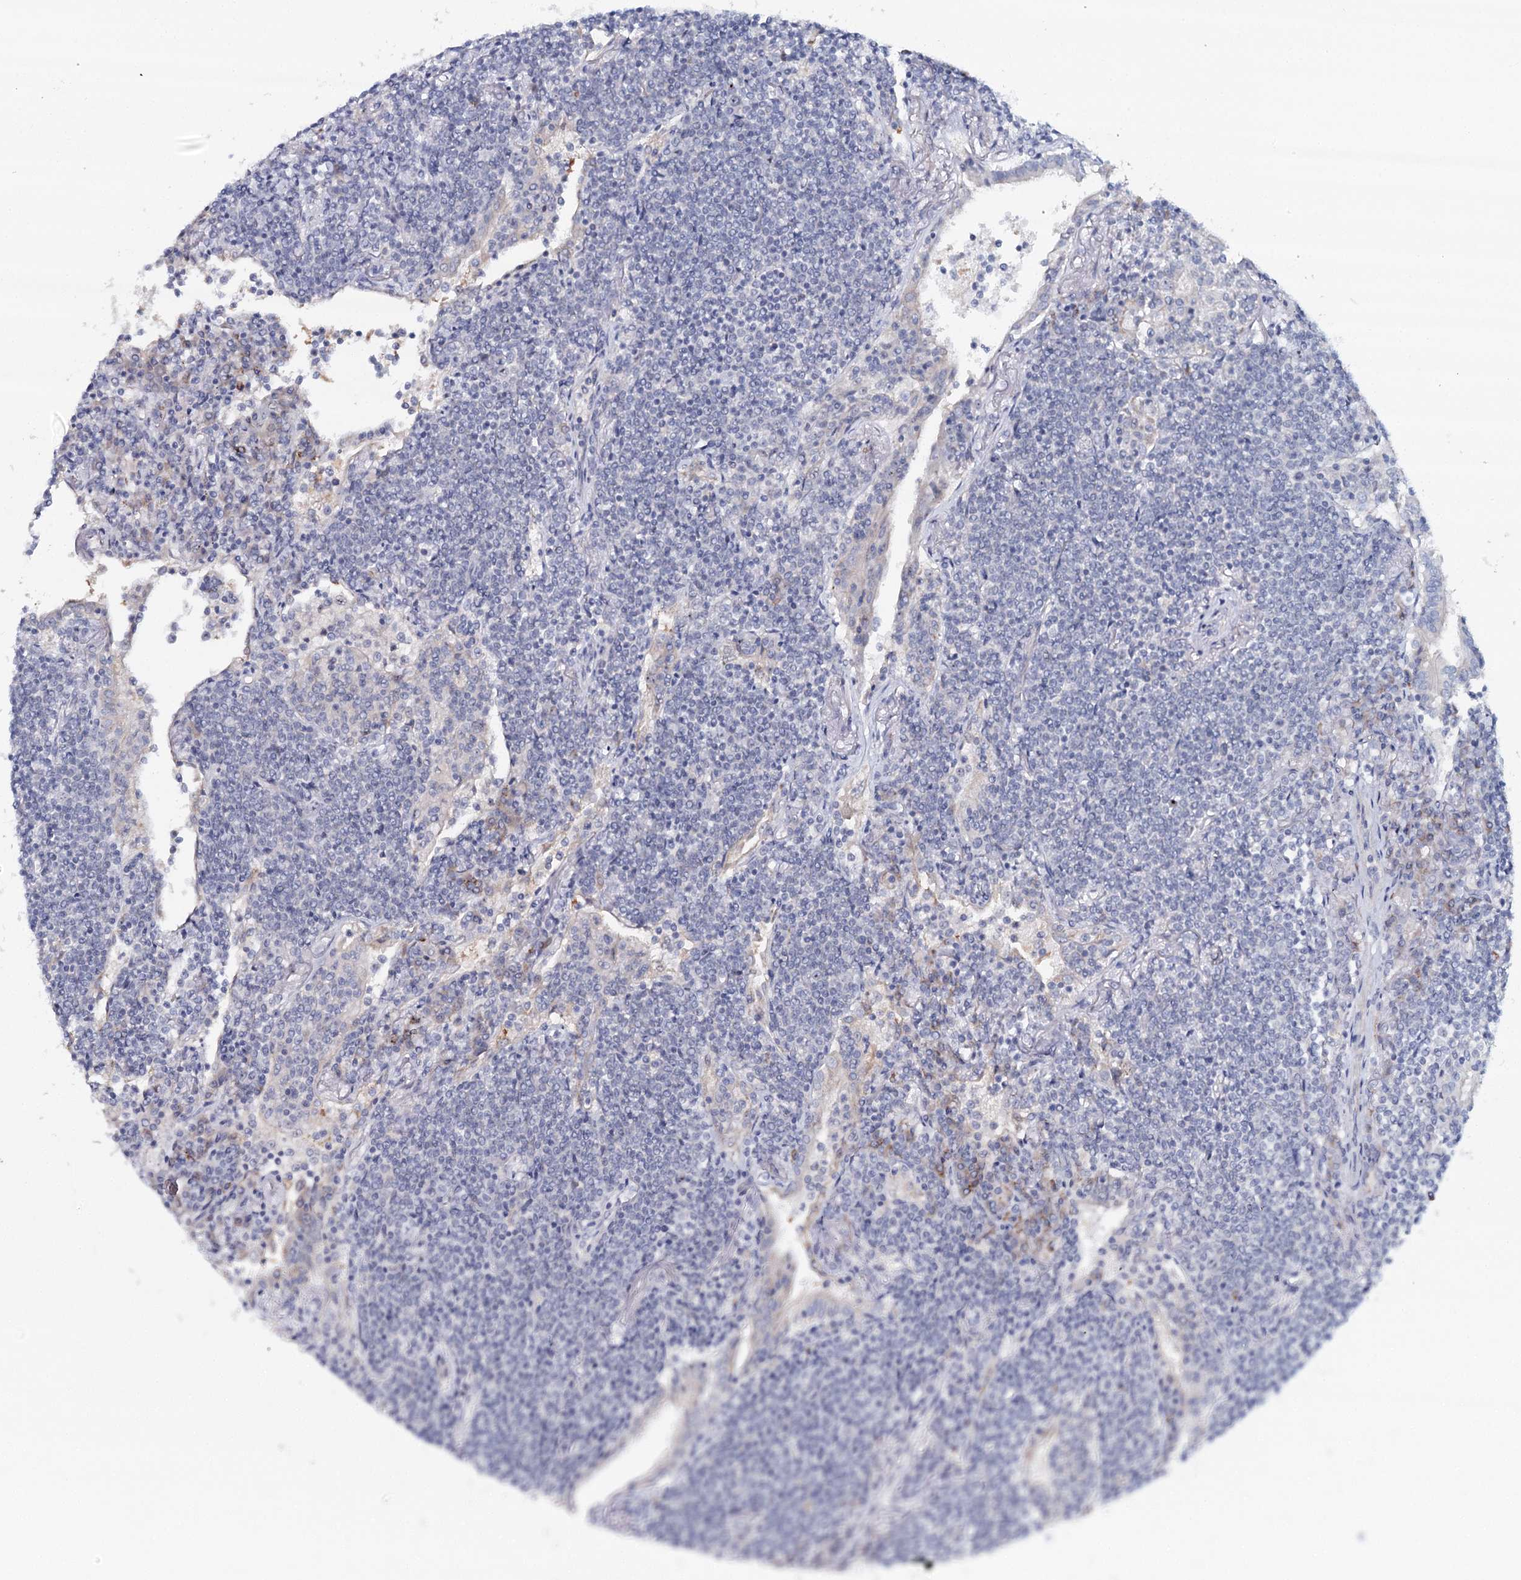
{"staining": {"intensity": "negative", "quantity": "none", "location": "none"}, "tissue": "lymphoma", "cell_type": "Tumor cells", "image_type": "cancer", "snomed": [{"axis": "morphology", "description": "Malignant lymphoma, non-Hodgkin's type, Low grade"}, {"axis": "topography", "description": "Lung"}], "caption": "Immunohistochemical staining of human lymphoma displays no significant staining in tumor cells. The staining was performed using DAB (3,3'-diaminobenzidine) to visualize the protein expression in brown, while the nuclei were stained in blue with hematoxylin (Magnification: 20x).", "gene": "RBM43", "patient": {"sex": "female", "age": 71}}